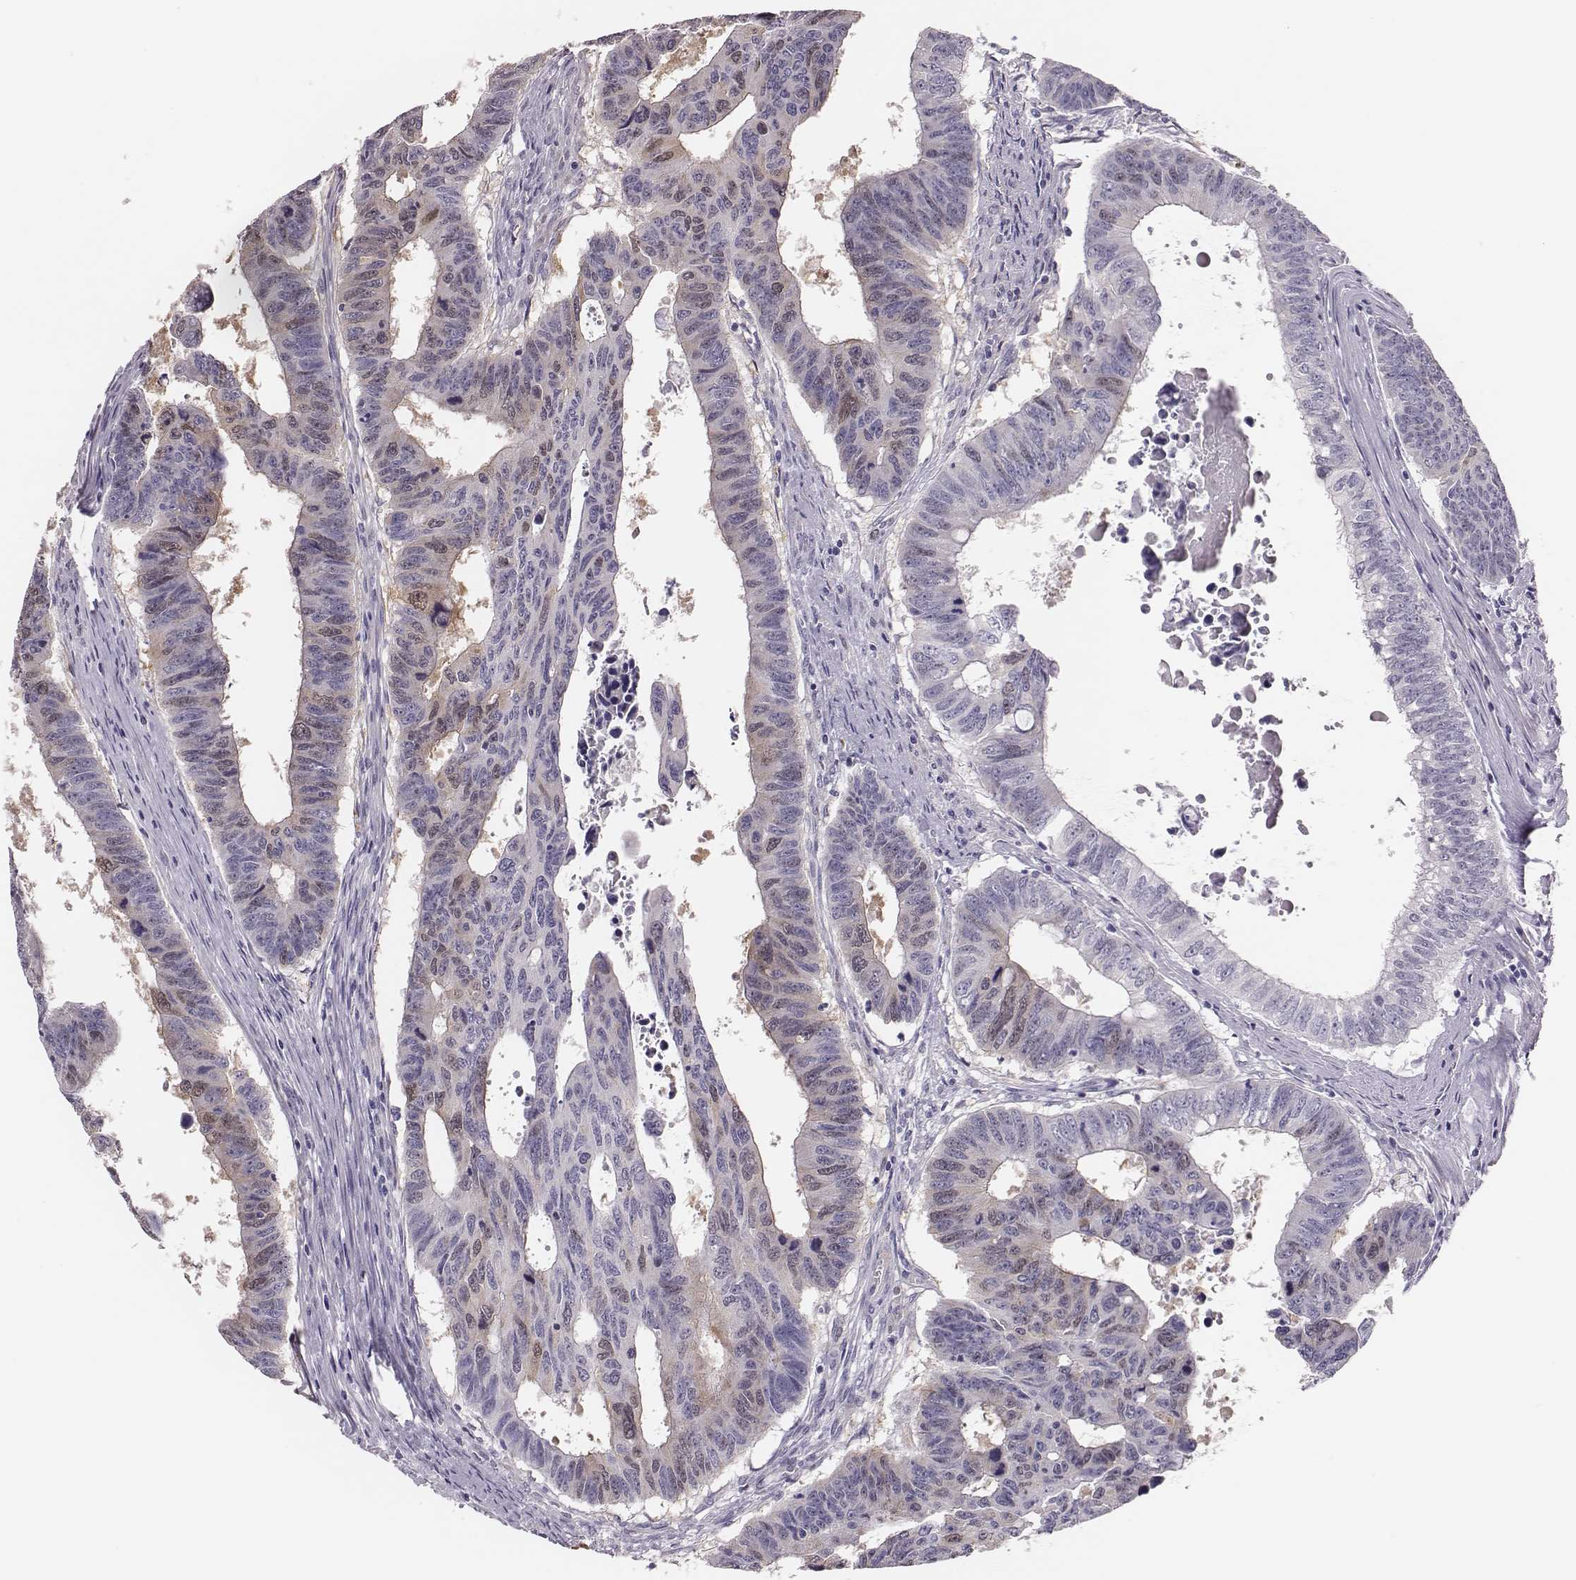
{"staining": {"intensity": "moderate", "quantity": "<25%", "location": "cytoplasmic/membranous,nuclear"}, "tissue": "colorectal cancer", "cell_type": "Tumor cells", "image_type": "cancer", "snomed": [{"axis": "morphology", "description": "Adenocarcinoma, NOS"}, {"axis": "topography", "description": "Rectum"}], "caption": "Immunohistochemical staining of colorectal cancer (adenocarcinoma) reveals low levels of moderate cytoplasmic/membranous and nuclear expression in approximately <25% of tumor cells.", "gene": "PBK", "patient": {"sex": "female", "age": 85}}